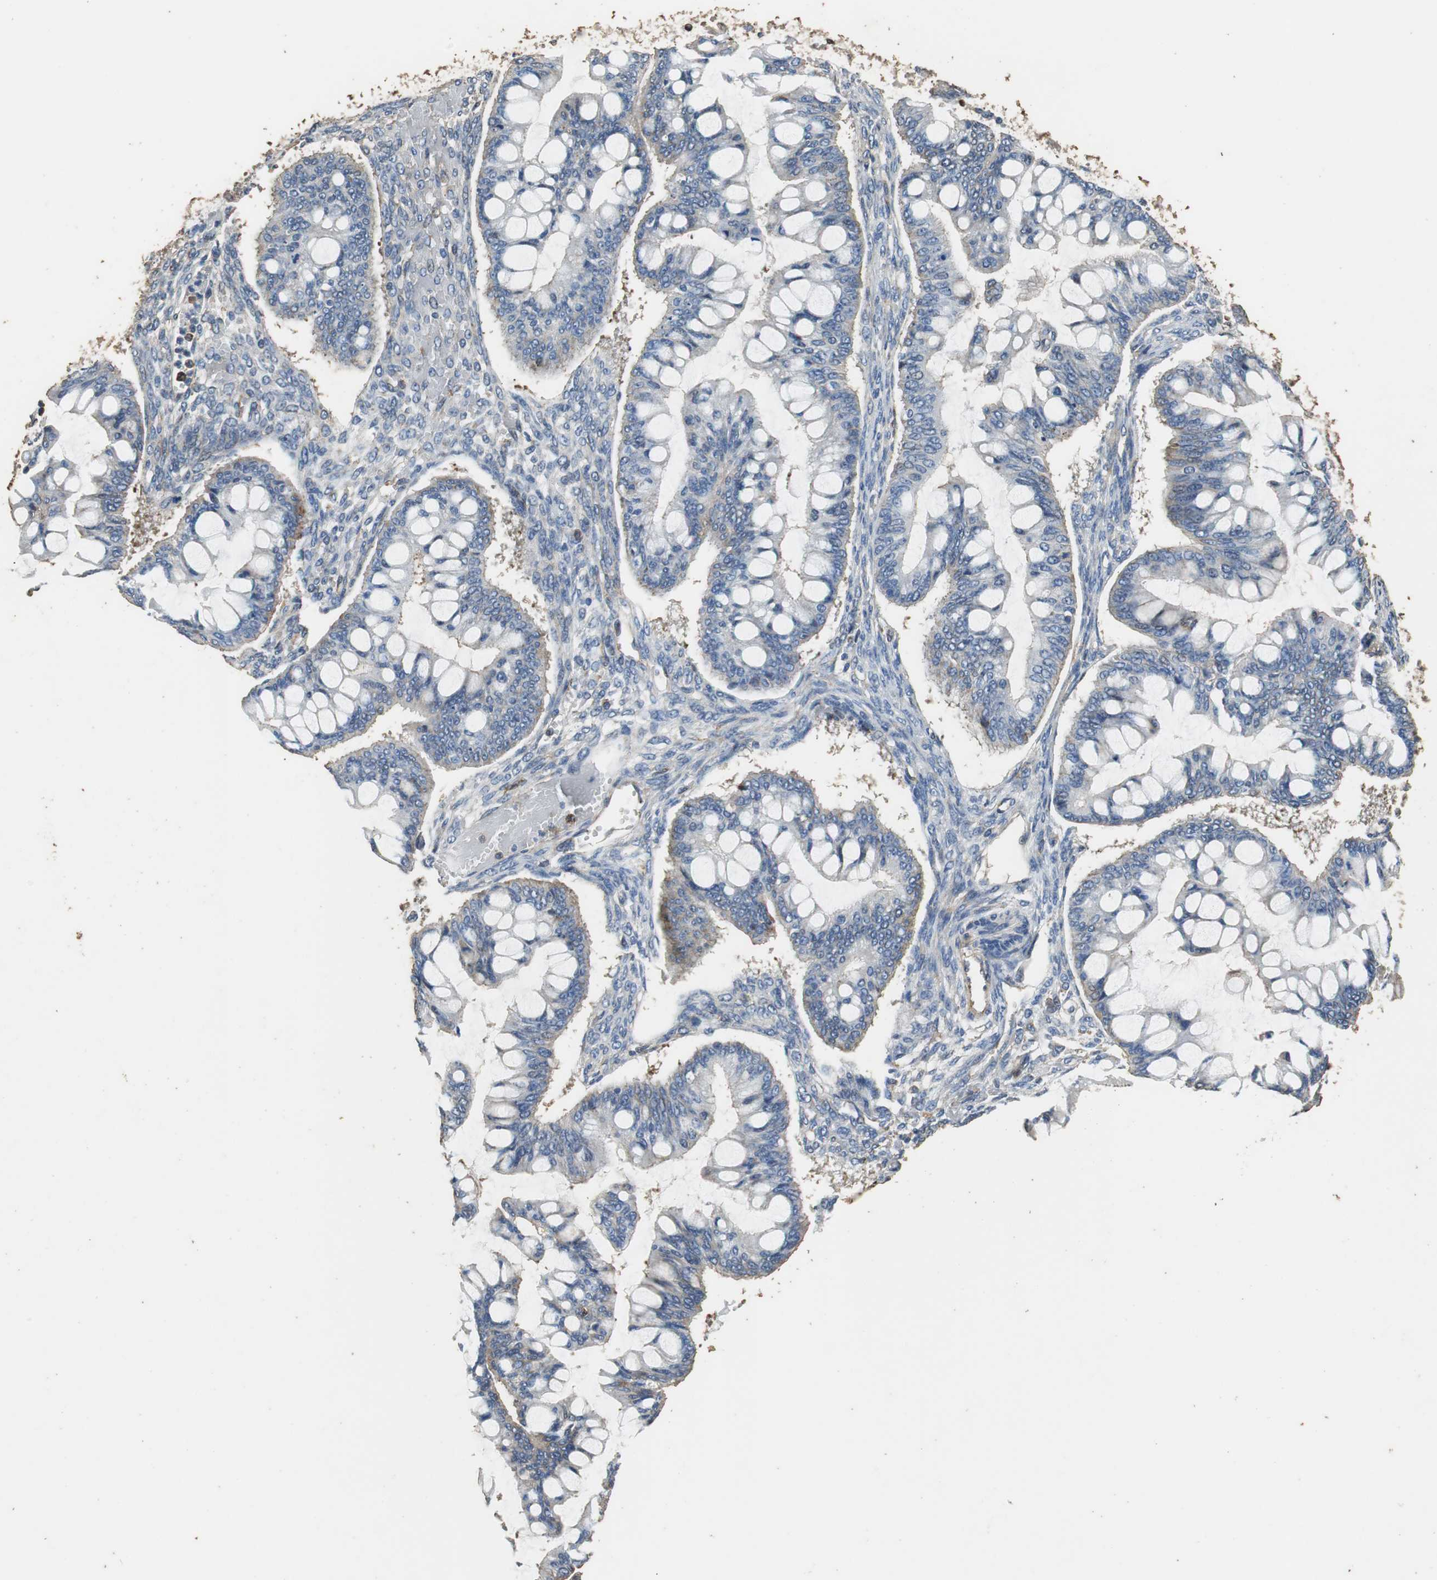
{"staining": {"intensity": "negative", "quantity": "none", "location": "none"}, "tissue": "ovarian cancer", "cell_type": "Tumor cells", "image_type": "cancer", "snomed": [{"axis": "morphology", "description": "Cystadenocarcinoma, mucinous, NOS"}, {"axis": "topography", "description": "Ovary"}], "caption": "Ovarian cancer was stained to show a protein in brown. There is no significant staining in tumor cells.", "gene": "PRKRA", "patient": {"sex": "female", "age": 73}}